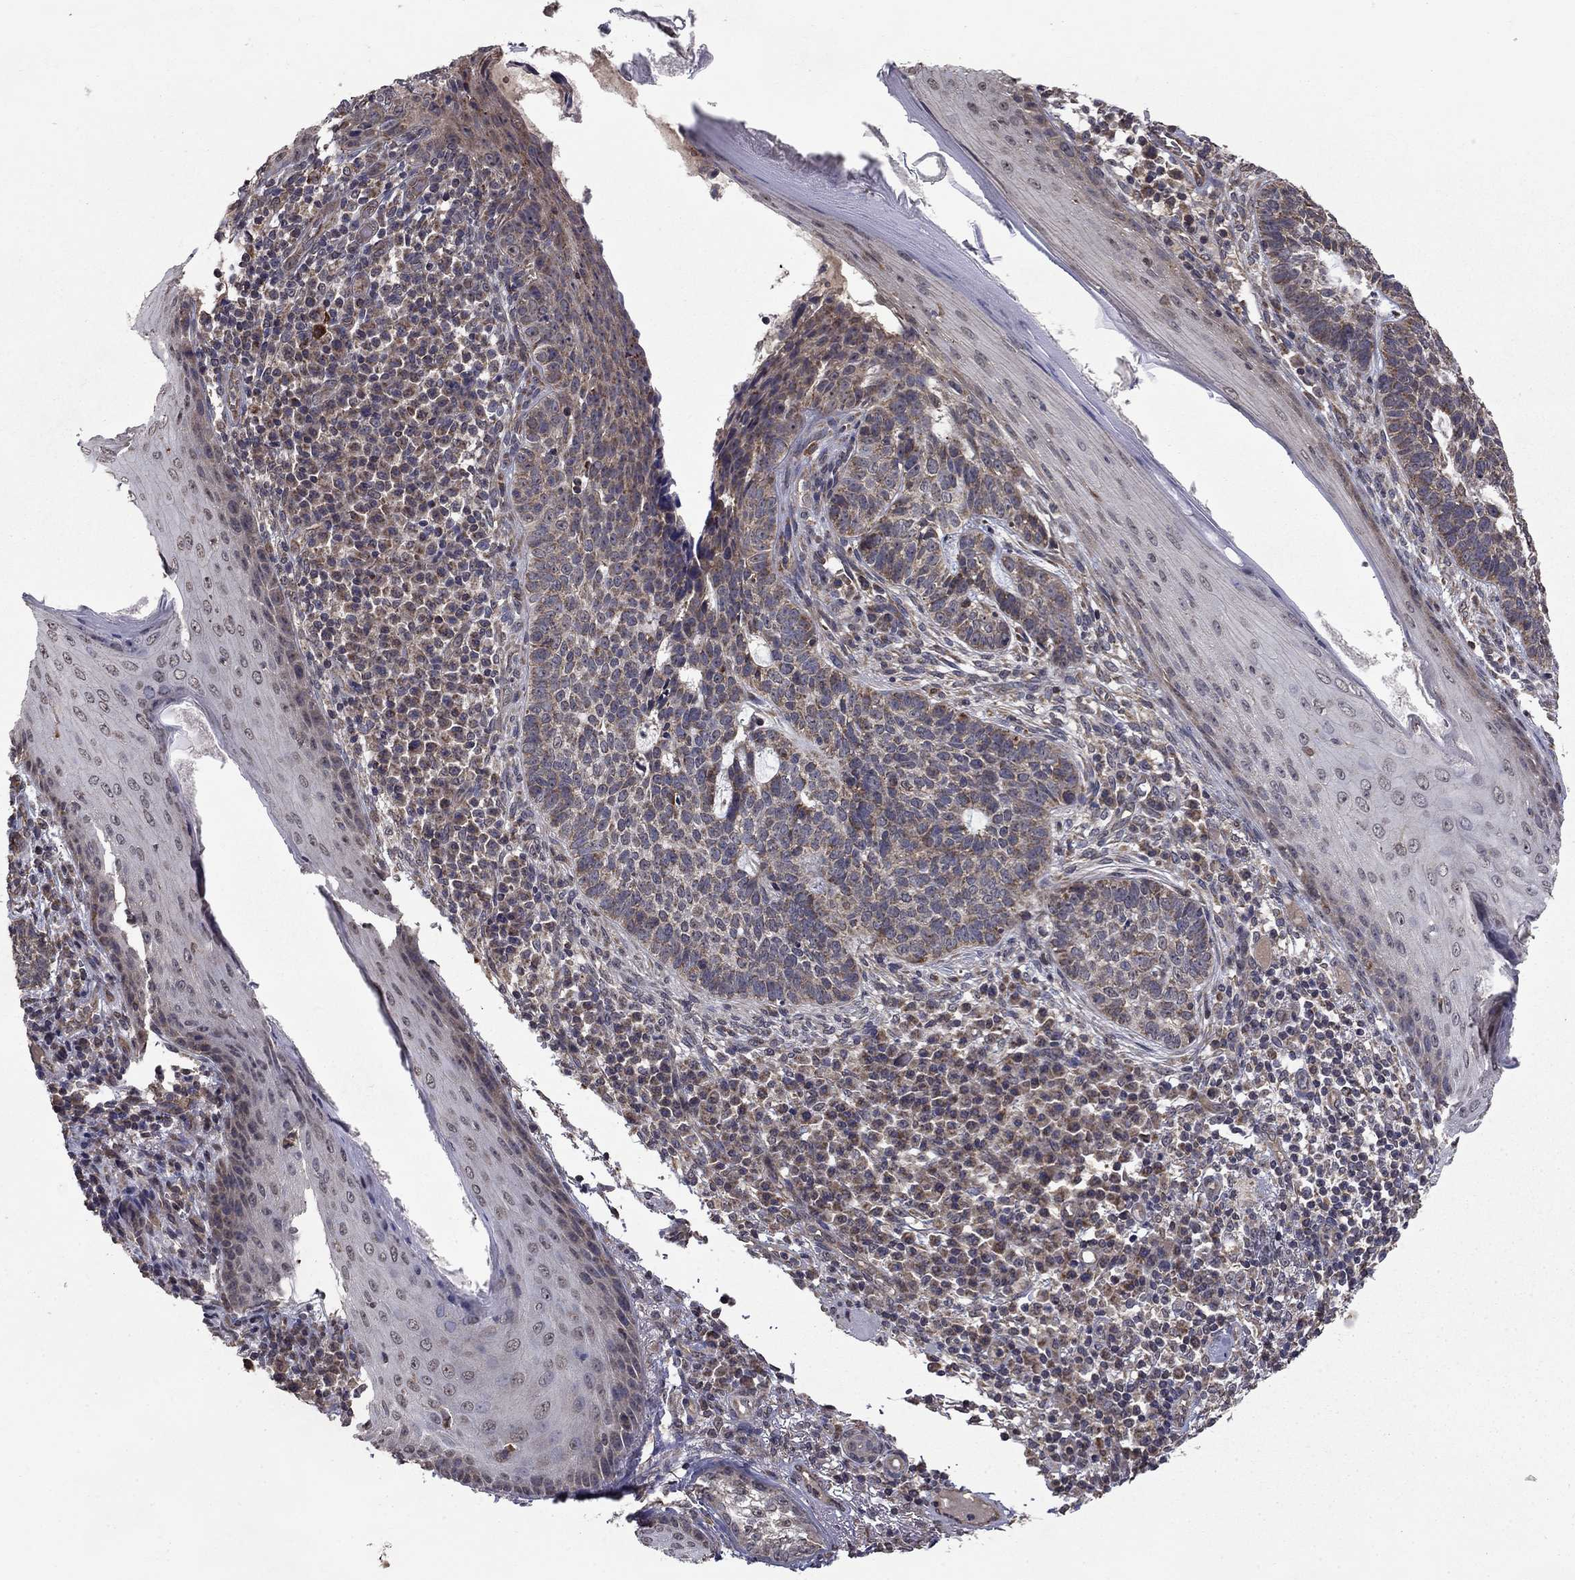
{"staining": {"intensity": "weak", "quantity": "25%-75%", "location": "cytoplasmic/membranous"}, "tissue": "skin cancer", "cell_type": "Tumor cells", "image_type": "cancer", "snomed": [{"axis": "morphology", "description": "Basal cell carcinoma"}, {"axis": "topography", "description": "Skin"}], "caption": "Immunohistochemical staining of skin cancer (basal cell carcinoma) demonstrates low levels of weak cytoplasmic/membranous positivity in about 25%-75% of tumor cells.", "gene": "SLC2A13", "patient": {"sex": "female", "age": 69}}